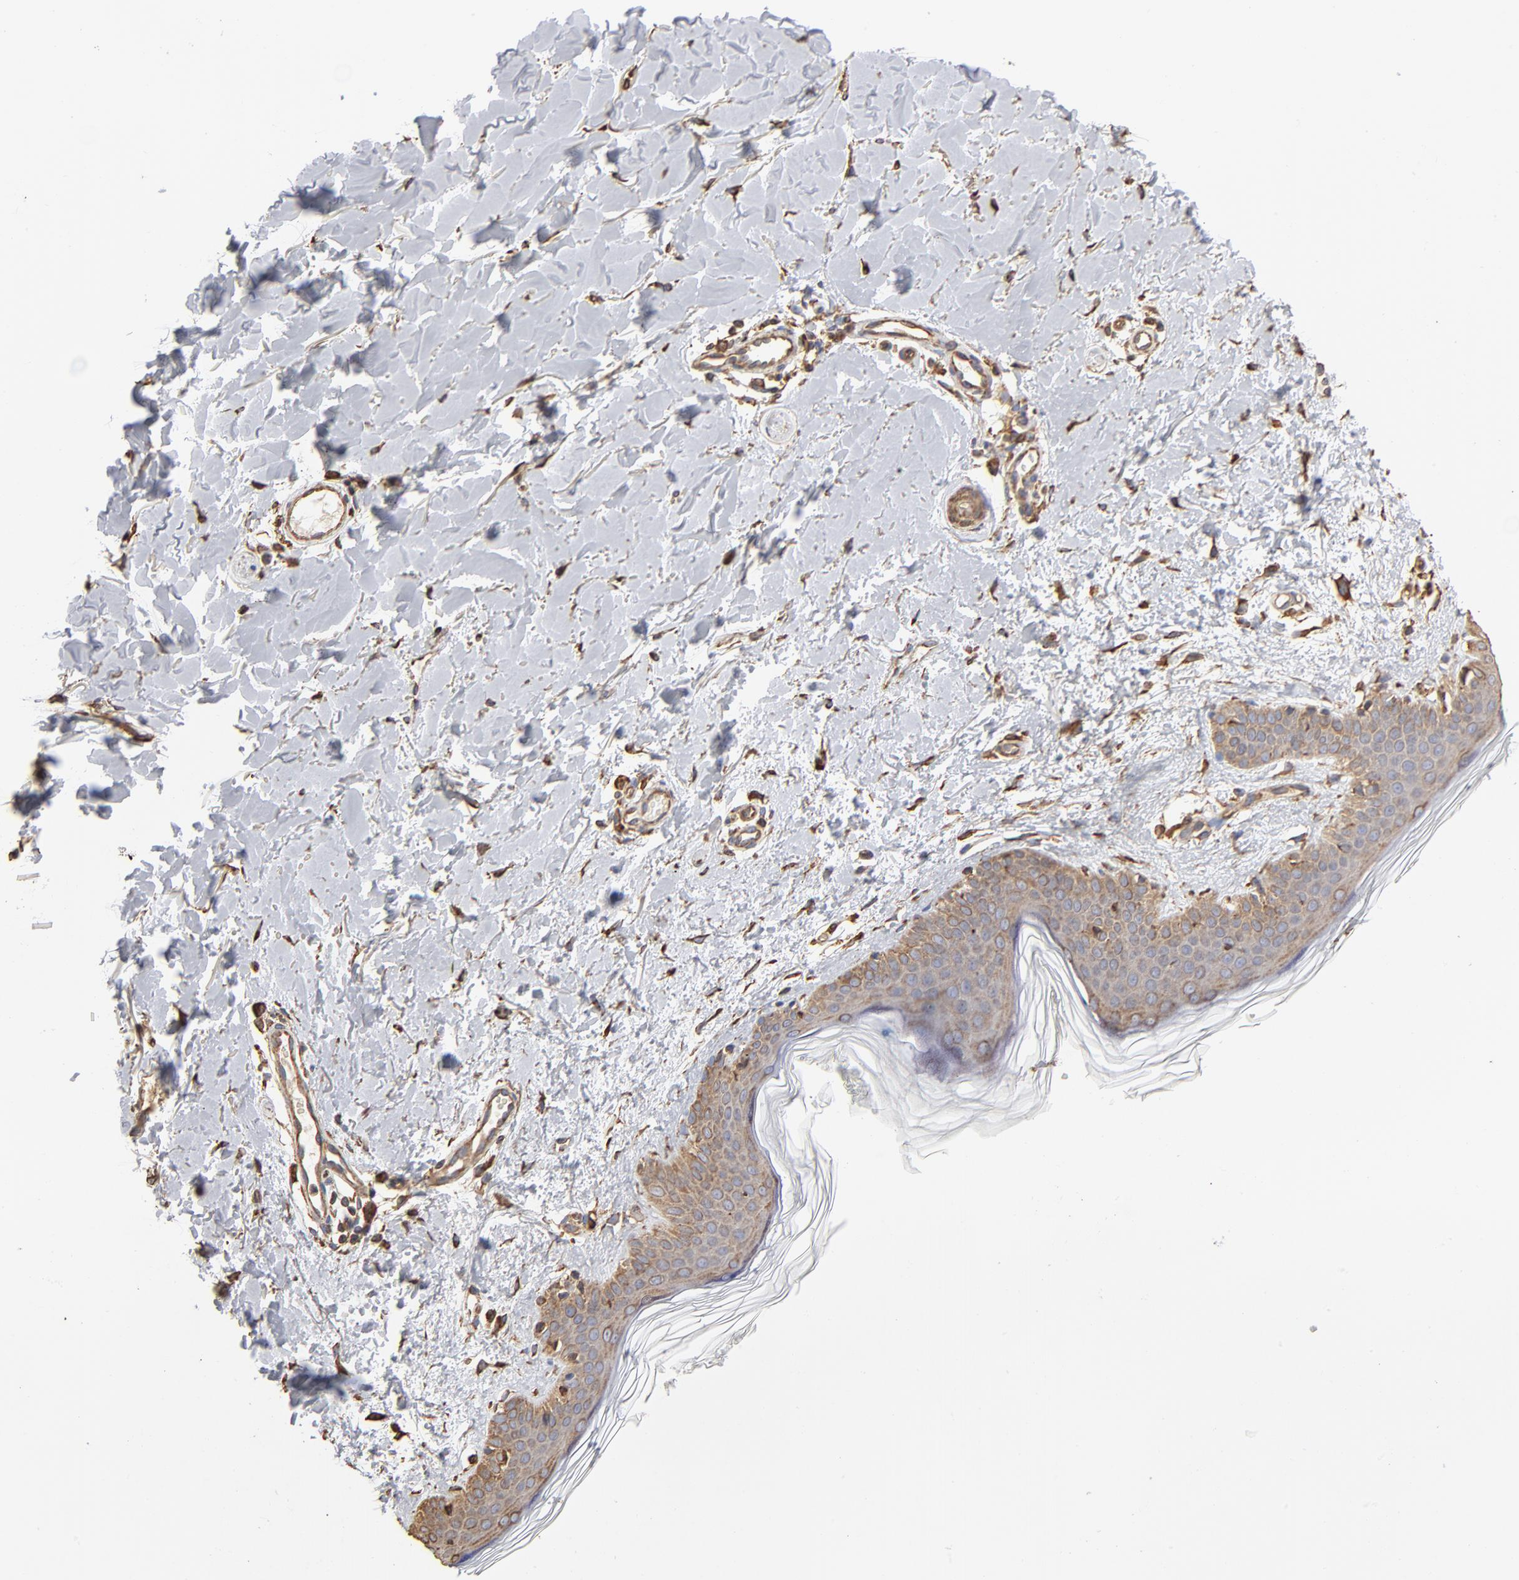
{"staining": {"intensity": "strong", "quantity": ">75%", "location": "cytoplasmic/membranous"}, "tissue": "skin", "cell_type": "Fibroblasts", "image_type": "normal", "snomed": [{"axis": "morphology", "description": "Normal tissue, NOS"}, {"axis": "topography", "description": "Skin"}], "caption": "Brown immunohistochemical staining in unremarkable human skin reveals strong cytoplasmic/membranous expression in about >75% of fibroblasts. The staining was performed using DAB (3,3'-diaminobenzidine) to visualize the protein expression in brown, while the nuclei were stained in blue with hematoxylin (Magnification: 20x).", "gene": "PDIA3", "patient": {"sex": "female", "age": 56}}